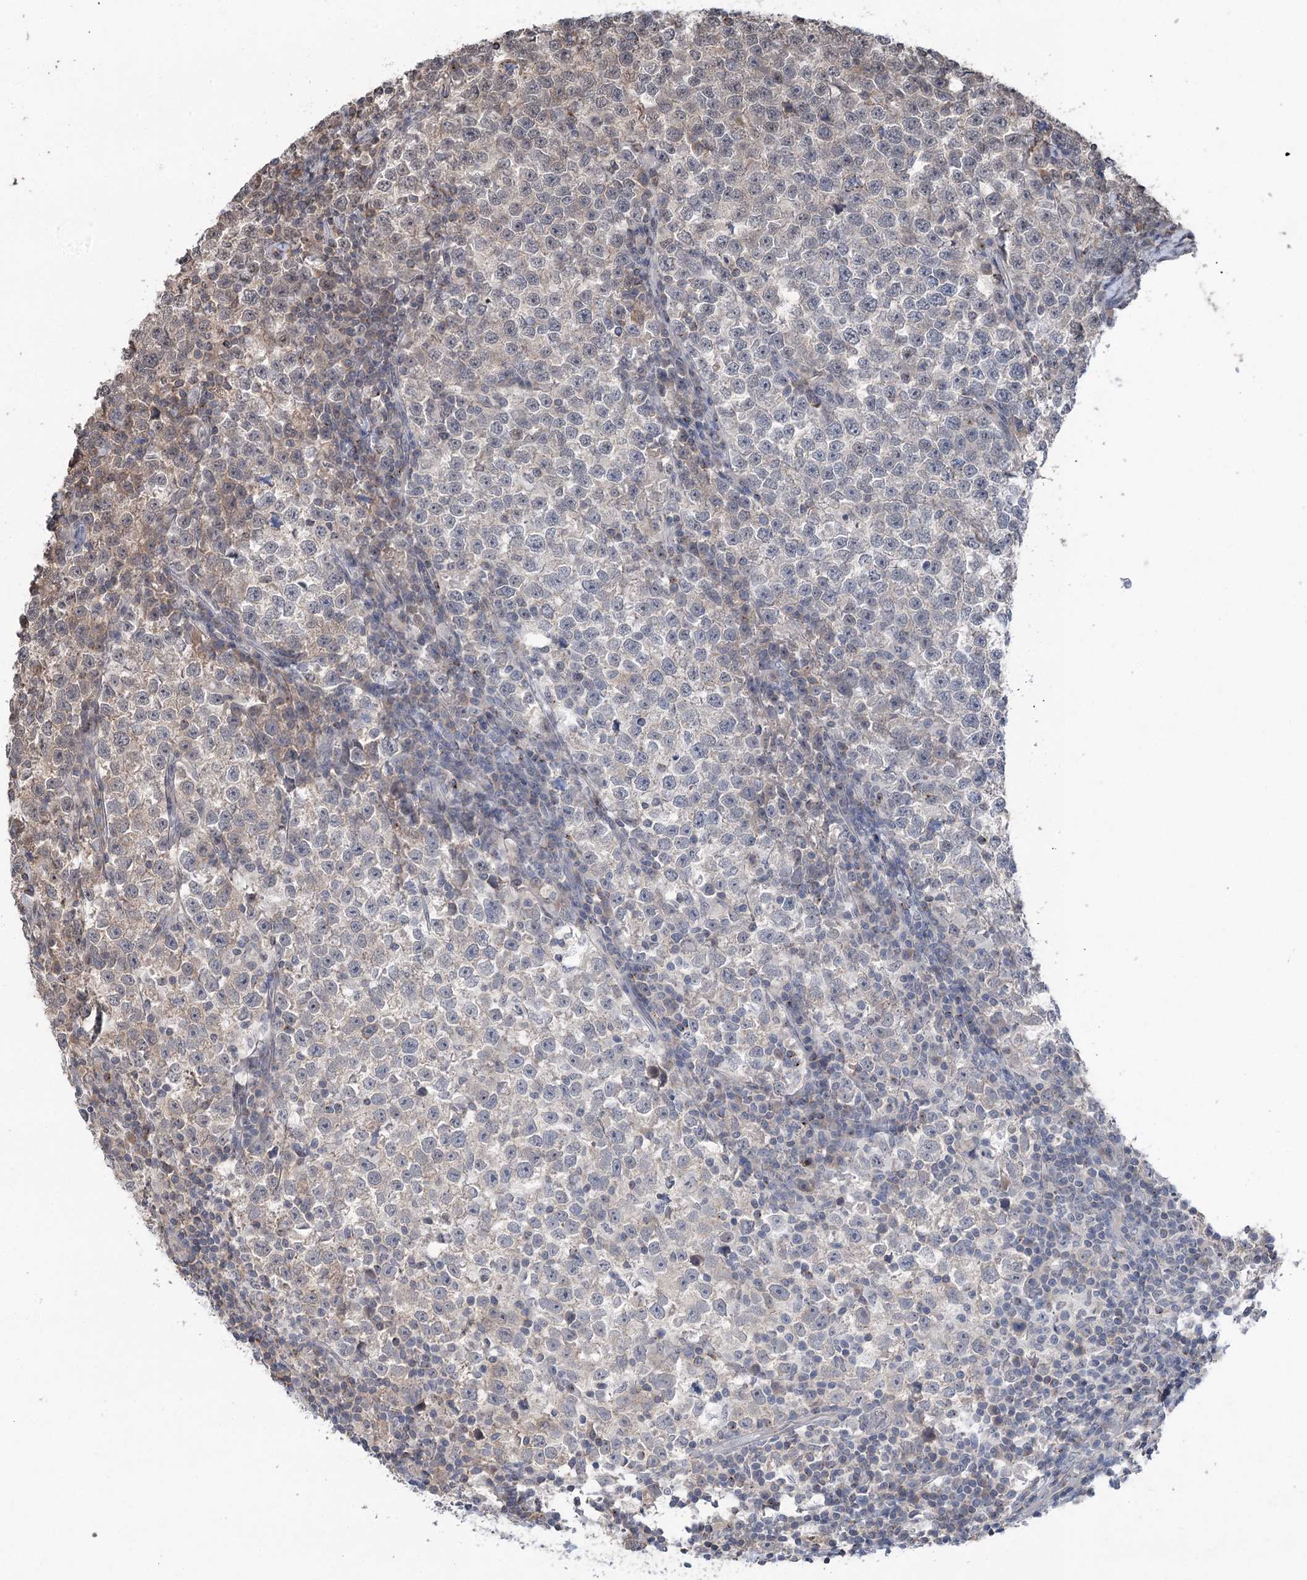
{"staining": {"intensity": "moderate", "quantity": "<25%", "location": "cytoplasmic/membranous"}, "tissue": "testis cancer", "cell_type": "Tumor cells", "image_type": "cancer", "snomed": [{"axis": "morphology", "description": "Normal tissue, NOS"}, {"axis": "morphology", "description": "Seminoma, NOS"}, {"axis": "topography", "description": "Testis"}], "caption": "Immunohistochemical staining of testis seminoma shows low levels of moderate cytoplasmic/membranous protein positivity in about <25% of tumor cells.", "gene": "CCSER2", "patient": {"sex": "male", "age": 43}}